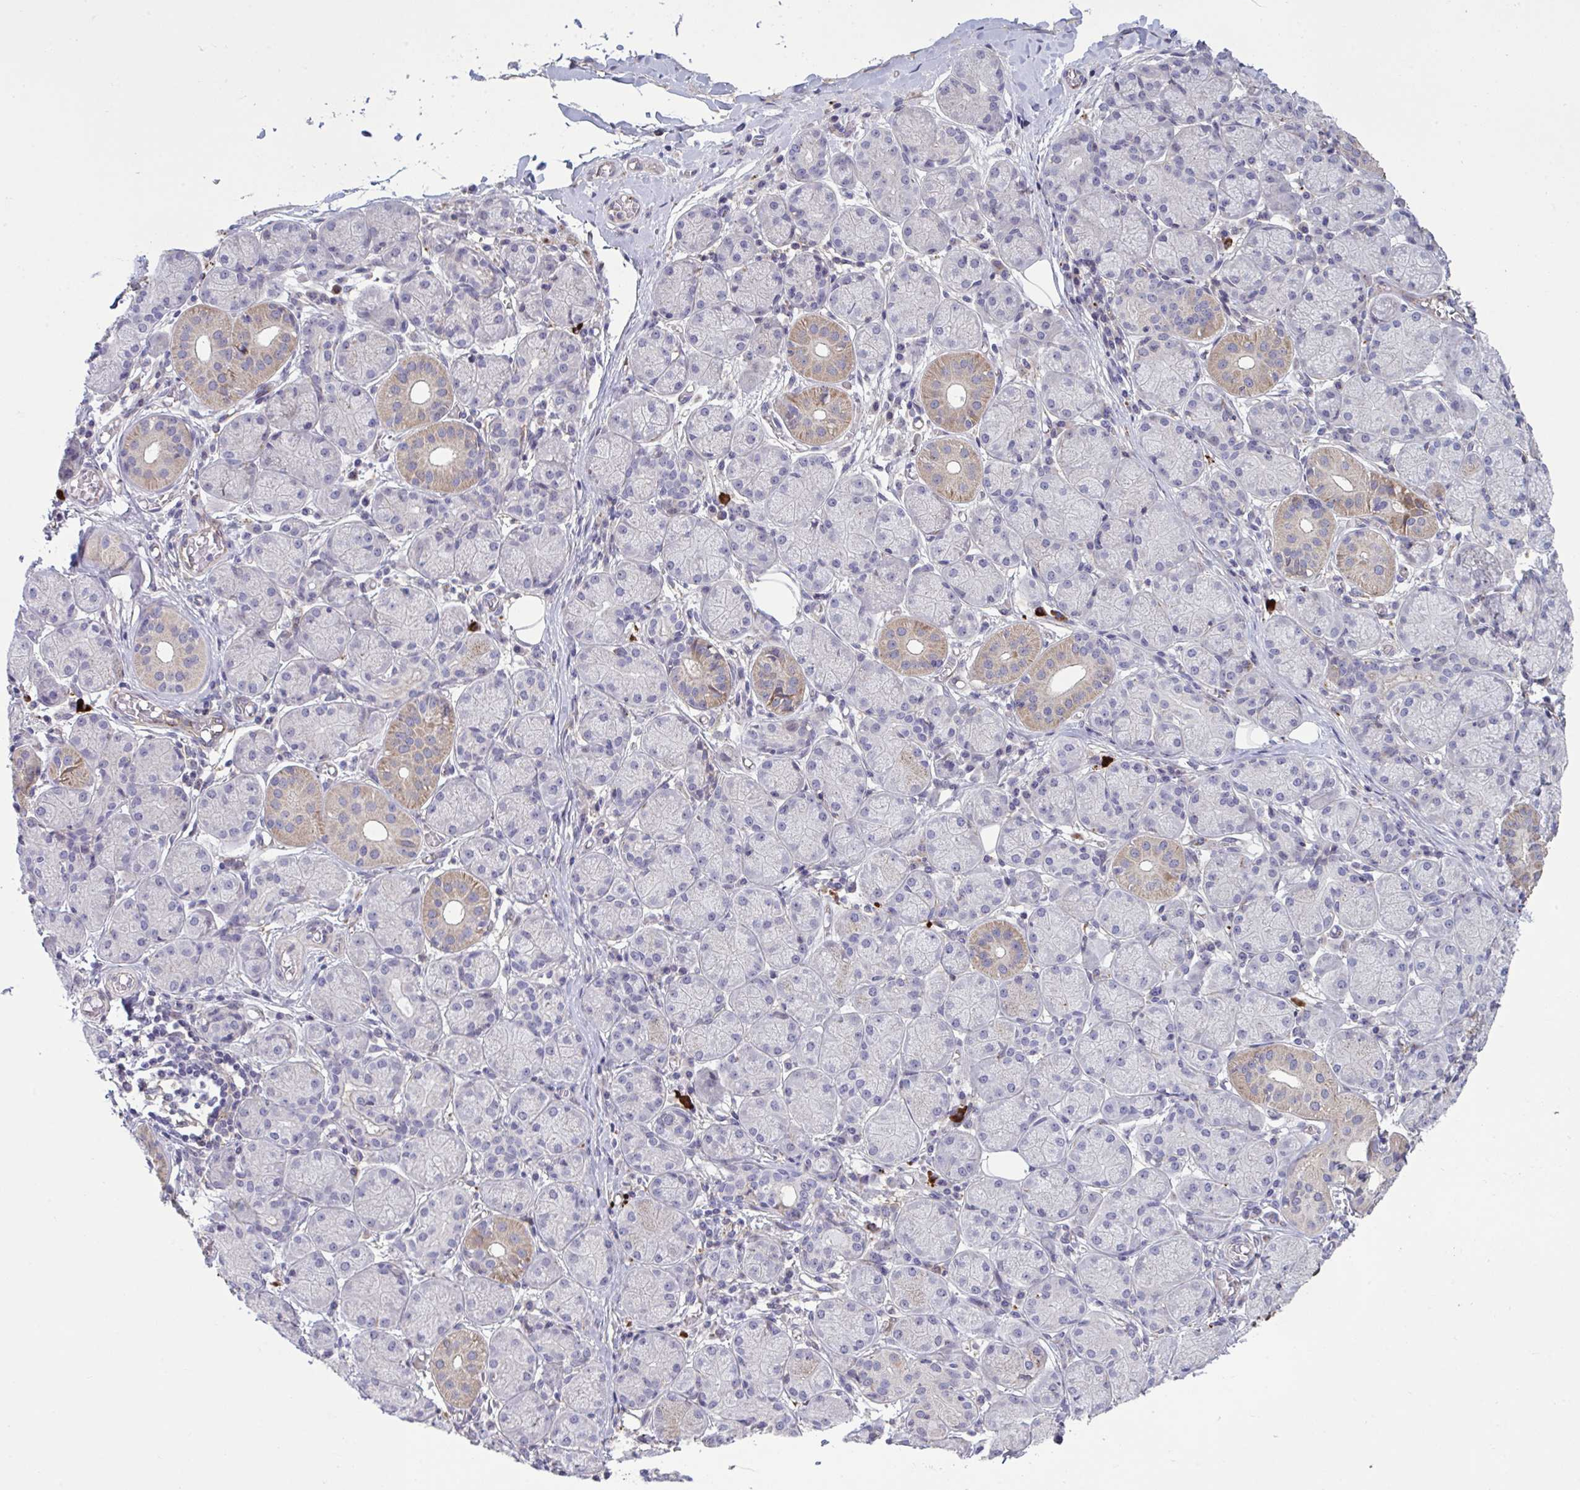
{"staining": {"intensity": "moderate", "quantity": "<25%", "location": "cytoplasmic/membranous"}, "tissue": "salivary gland", "cell_type": "Glandular cells", "image_type": "normal", "snomed": [{"axis": "morphology", "description": "Normal tissue, NOS"}, {"axis": "topography", "description": "Salivary gland"}], "caption": "This micrograph demonstrates immunohistochemistry staining of unremarkable salivary gland, with low moderate cytoplasmic/membranous positivity in approximately <25% of glandular cells.", "gene": "CD101", "patient": {"sex": "female", "age": 24}}